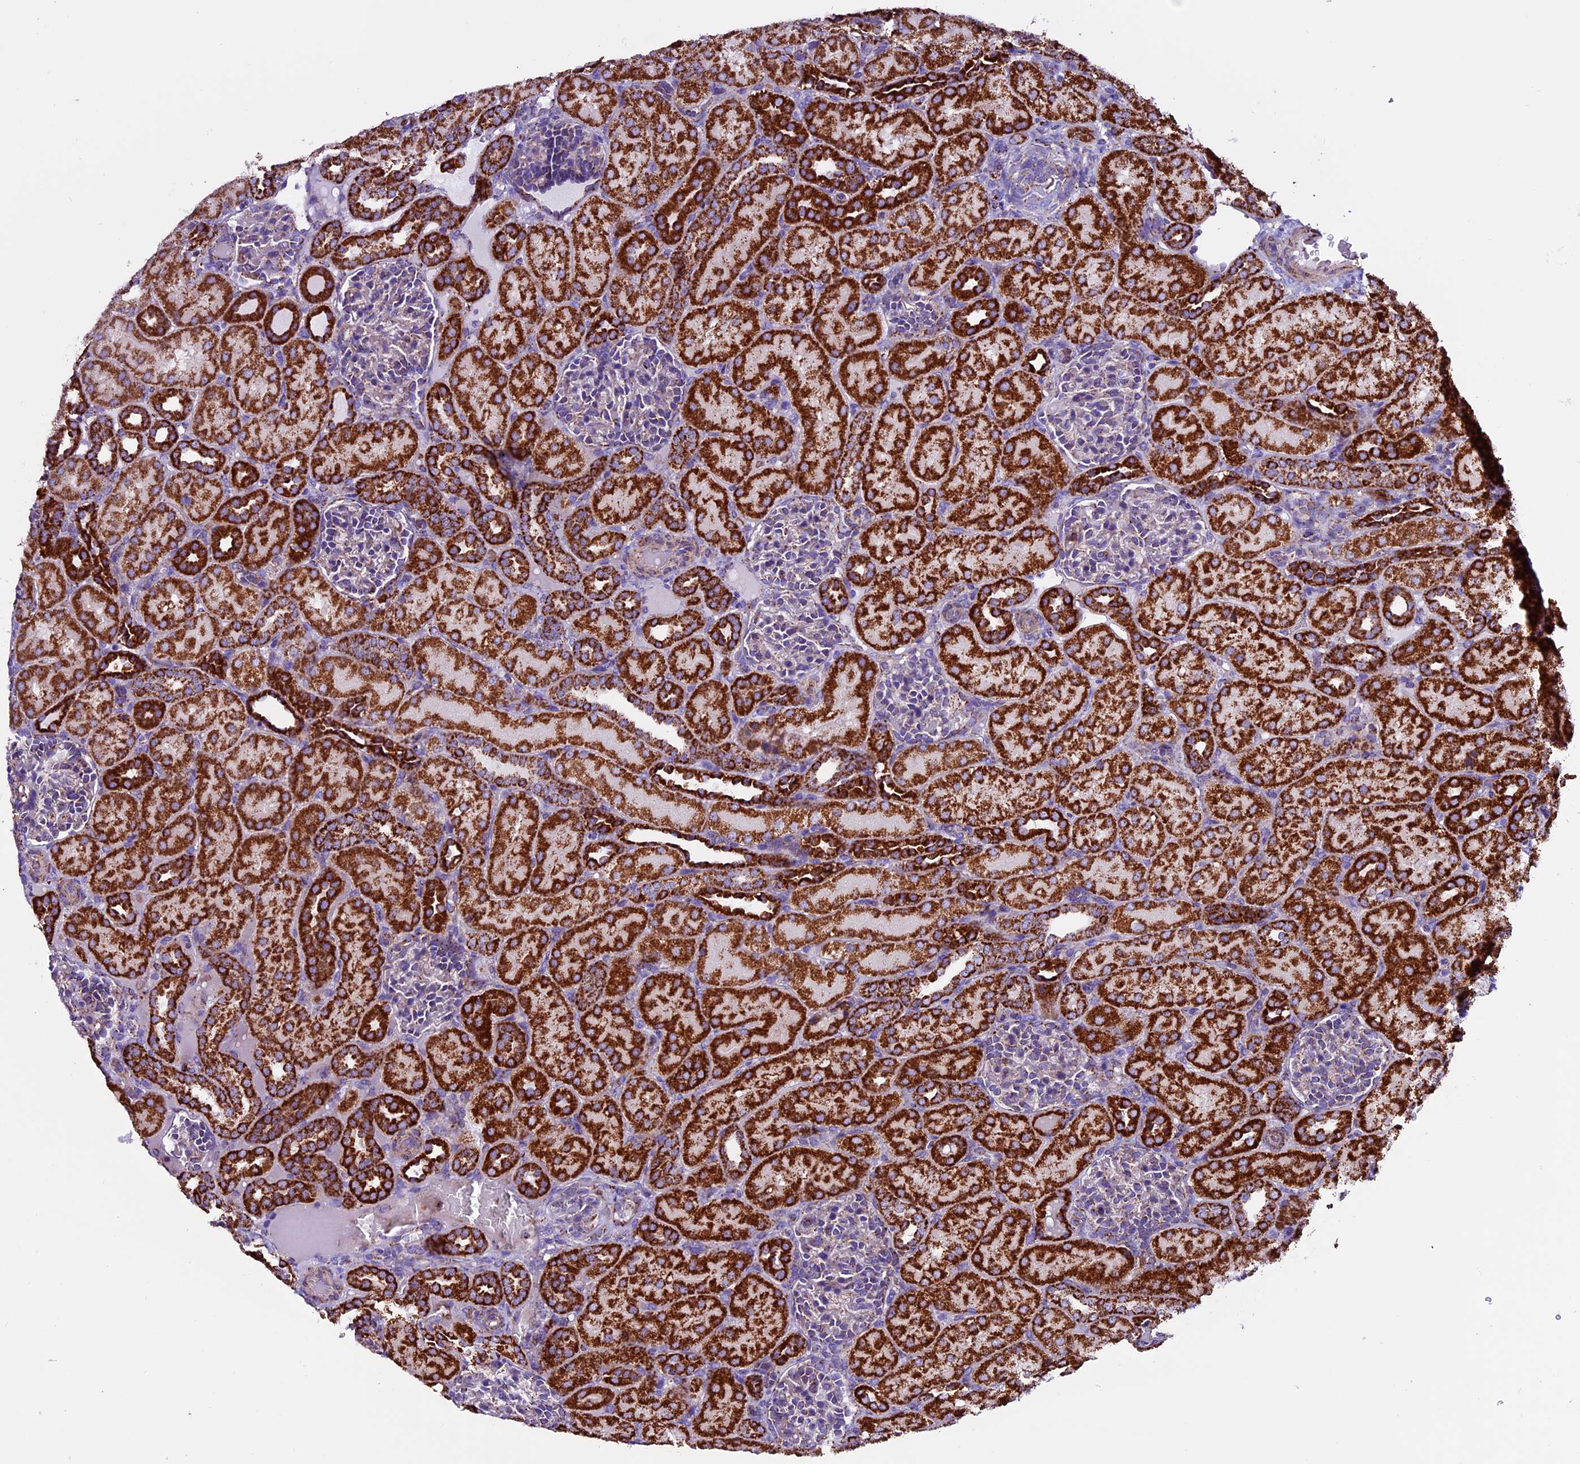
{"staining": {"intensity": "negative", "quantity": "none", "location": "none"}, "tissue": "kidney", "cell_type": "Cells in glomeruli", "image_type": "normal", "snomed": [{"axis": "morphology", "description": "Normal tissue, NOS"}, {"axis": "topography", "description": "Kidney"}], "caption": "IHC photomicrograph of unremarkable kidney: human kidney stained with DAB displays no significant protein positivity in cells in glomeruli.", "gene": "CX3CL1", "patient": {"sex": "male", "age": 1}}